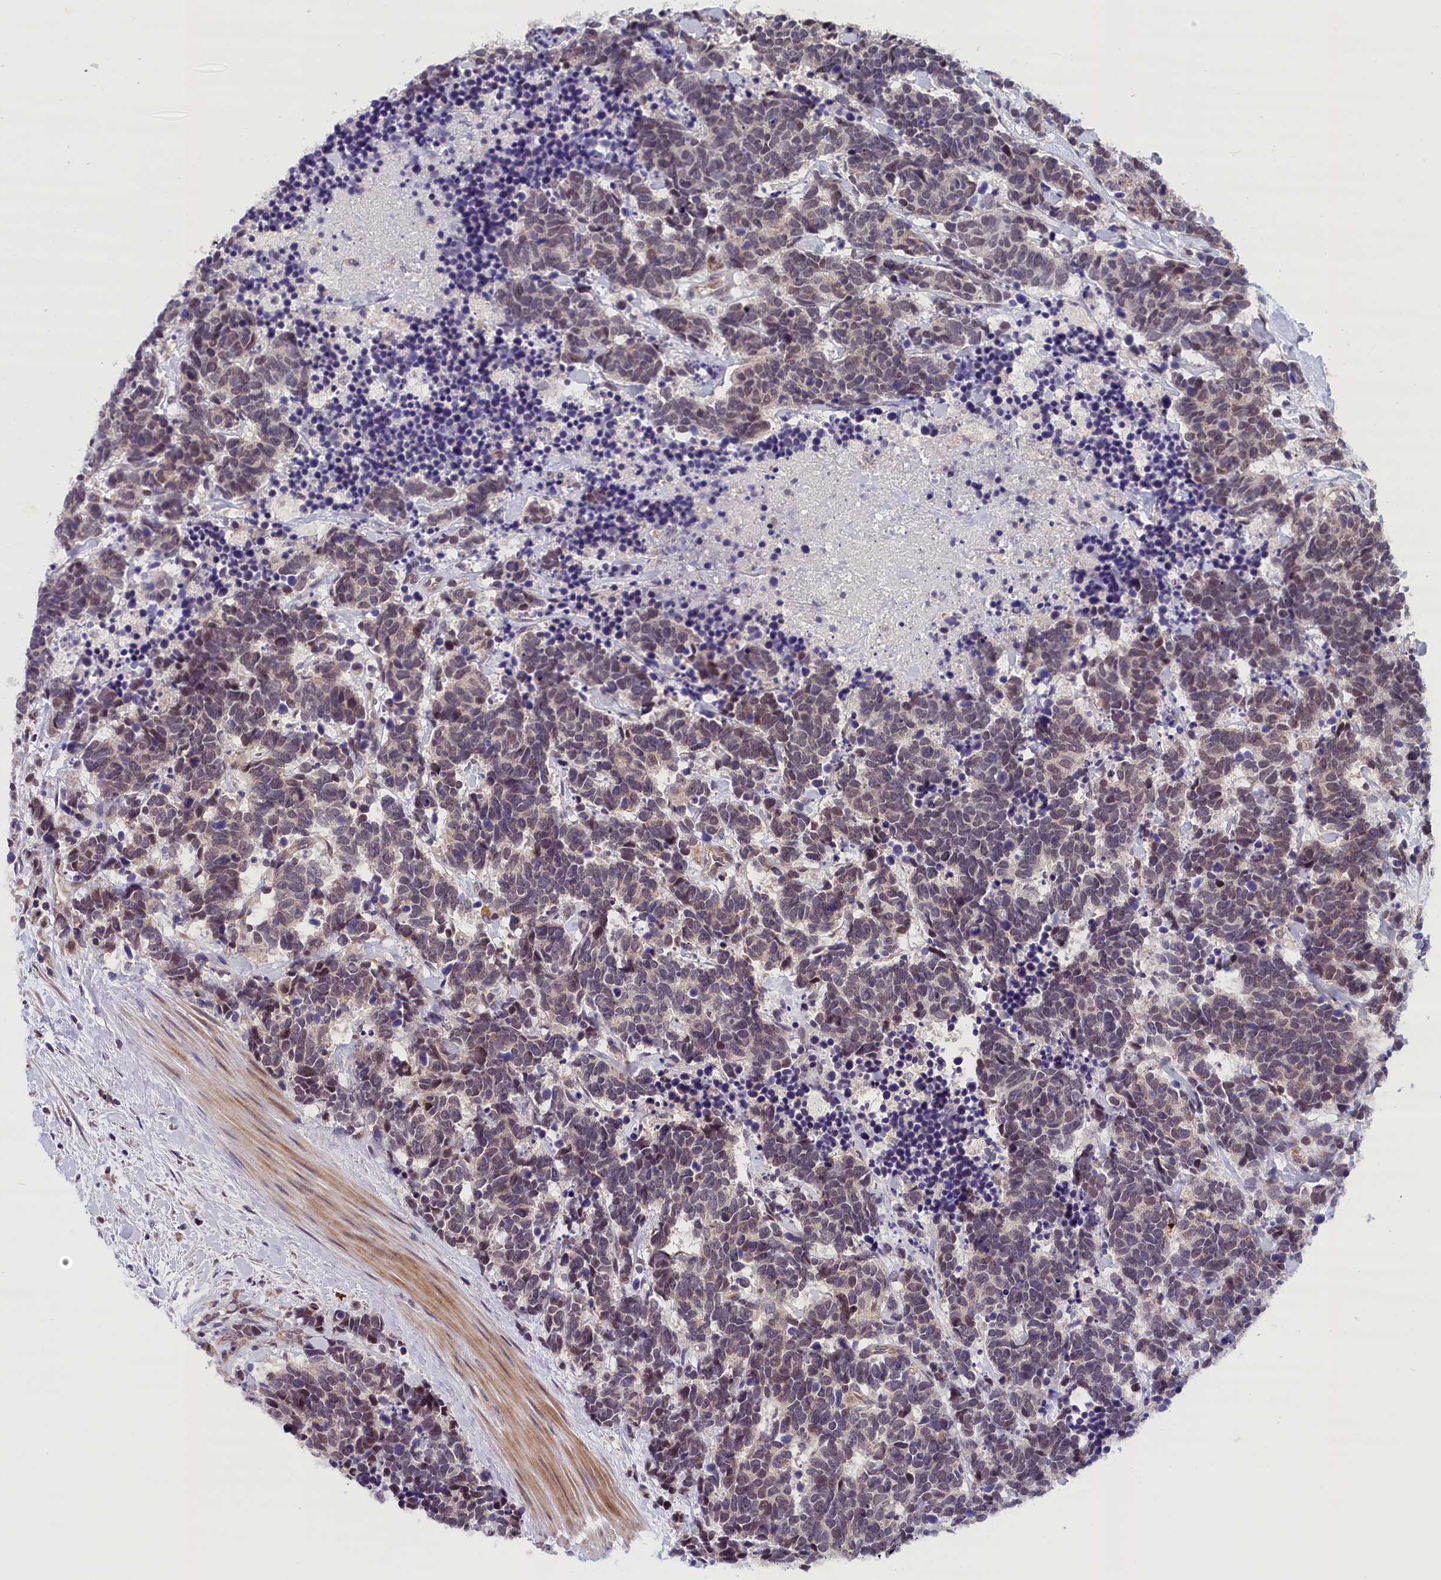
{"staining": {"intensity": "weak", "quantity": "25%-75%", "location": "nuclear"}, "tissue": "carcinoid", "cell_type": "Tumor cells", "image_type": "cancer", "snomed": [{"axis": "morphology", "description": "Carcinoma, NOS"}, {"axis": "morphology", "description": "Carcinoid, malignant, NOS"}, {"axis": "topography", "description": "Prostate"}], "caption": "Carcinoid stained with immunohistochemistry (IHC) reveals weak nuclear positivity in approximately 25%-75% of tumor cells.", "gene": "KCNK6", "patient": {"sex": "male", "age": 57}}